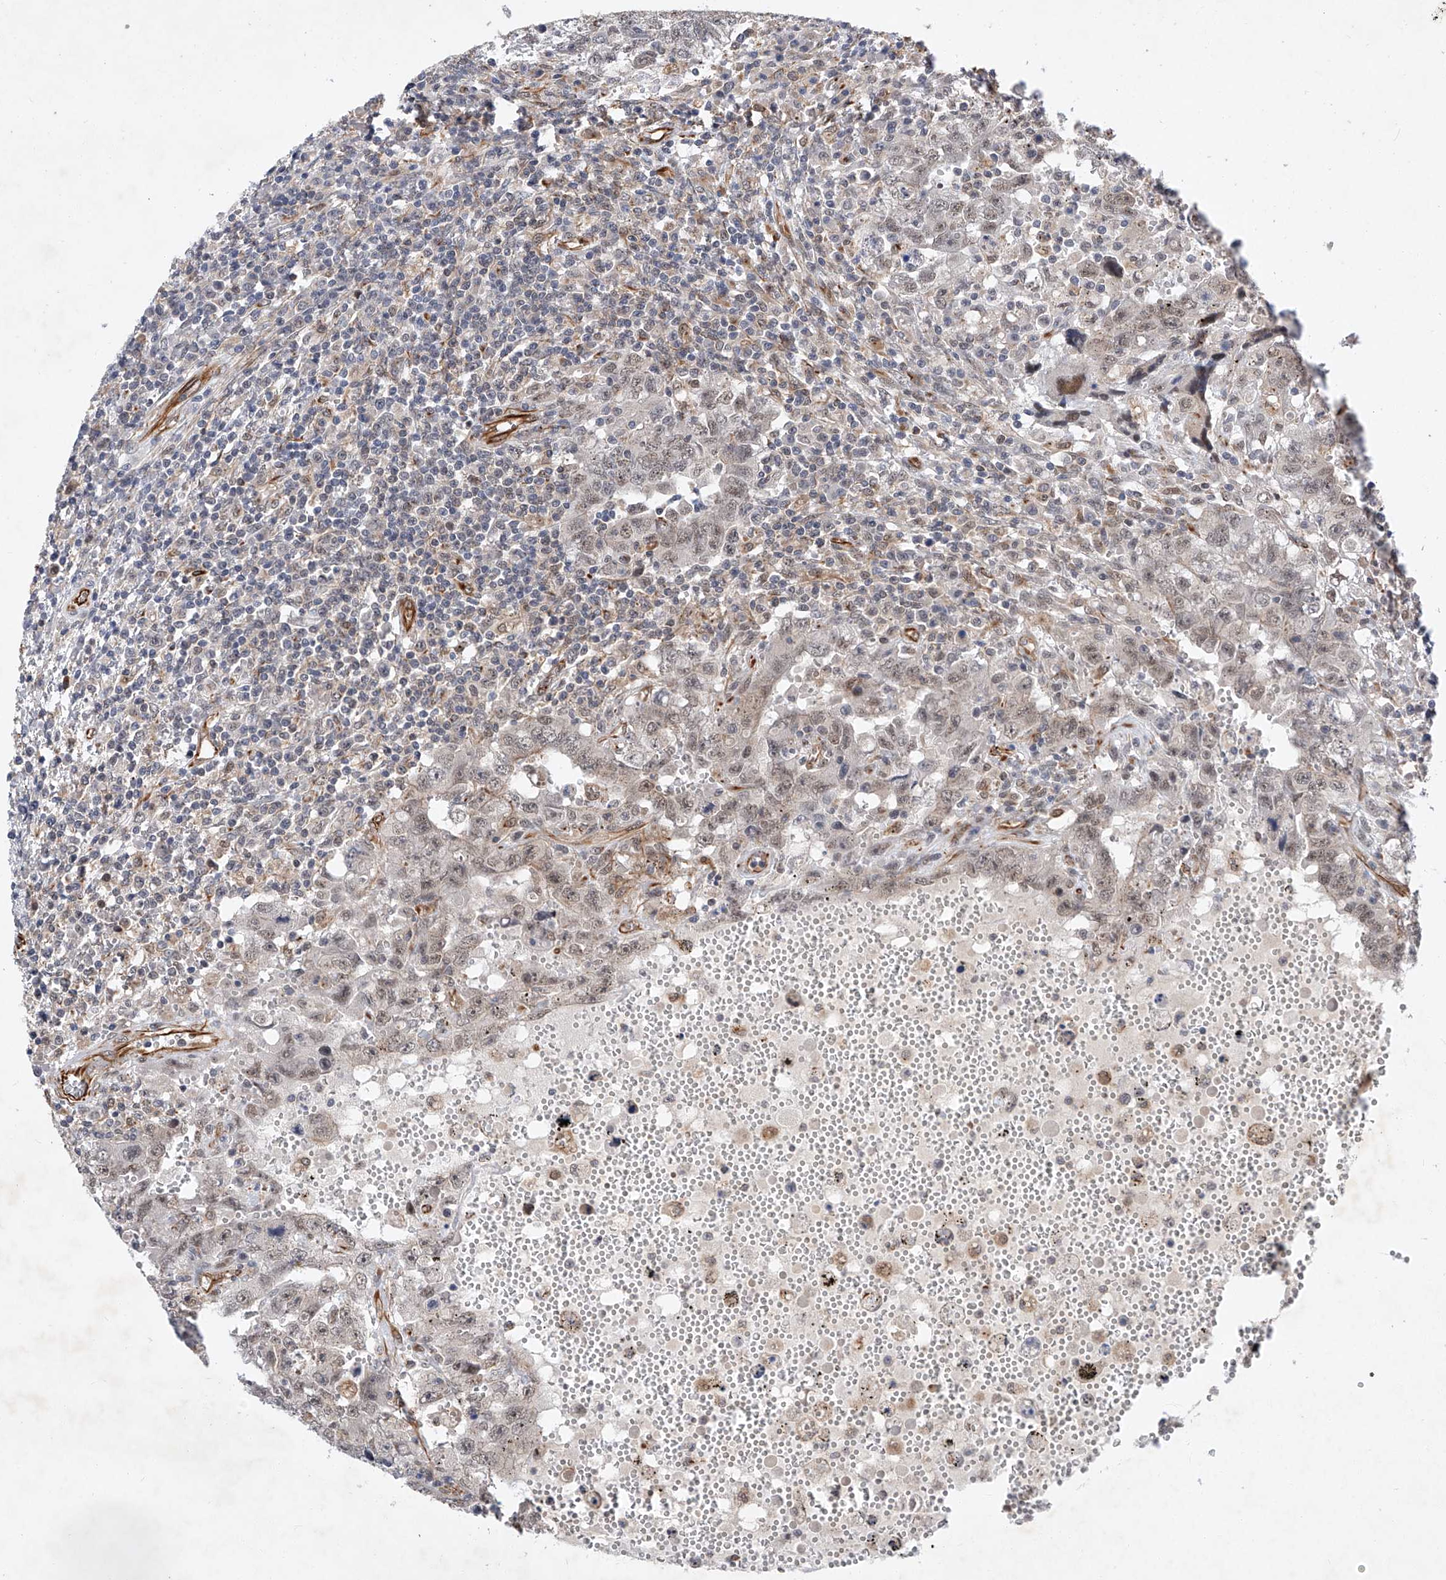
{"staining": {"intensity": "weak", "quantity": "25%-75%", "location": "nuclear"}, "tissue": "testis cancer", "cell_type": "Tumor cells", "image_type": "cancer", "snomed": [{"axis": "morphology", "description": "Carcinoma, Embryonal, NOS"}, {"axis": "topography", "description": "Testis"}], "caption": "Immunohistochemistry (IHC) photomicrograph of testis cancer stained for a protein (brown), which demonstrates low levels of weak nuclear staining in about 25%-75% of tumor cells.", "gene": "AMD1", "patient": {"sex": "male", "age": 26}}